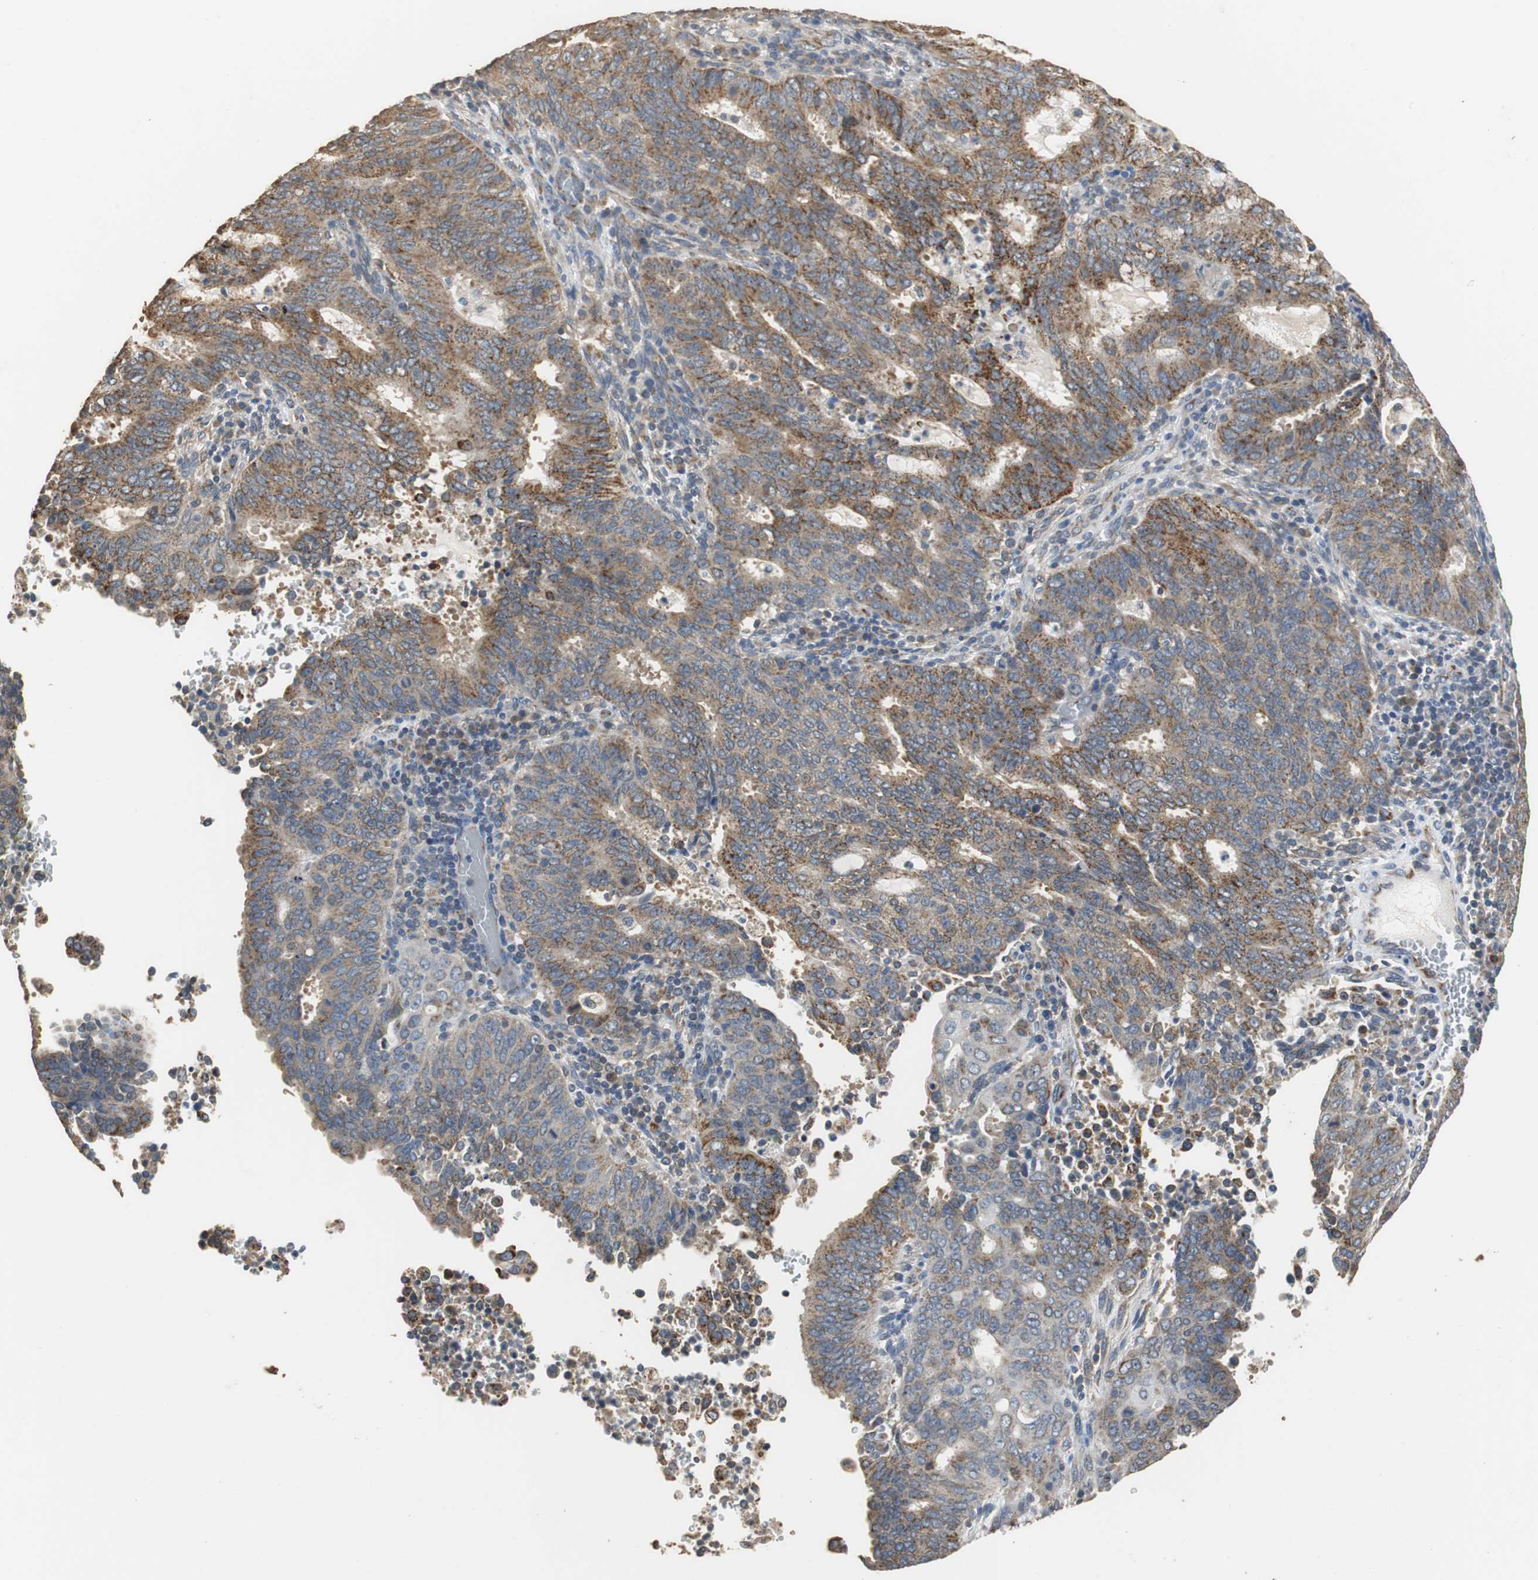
{"staining": {"intensity": "moderate", "quantity": ">75%", "location": "cytoplasmic/membranous"}, "tissue": "cervical cancer", "cell_type": "Tumor cells", "image_type": "cancer", "snomed": [{"axis": "morphology", "description": "Adenocarcinoma, NOS"}, {"axis": "topography", "description": "Cervix"}], "caption": "Cervical cancer (adenocarcinoma) stained for a protein displays moderate cytoplasmic/membranous positivity in tumor cells. The staining was performed using DAB to visualize the protein expression in brown, while the nuclei were stained in blue with hematoxylin (Magnification: 20x).", "gene": "HMGCL", "patient": {"sex": "female", "age": 44}}